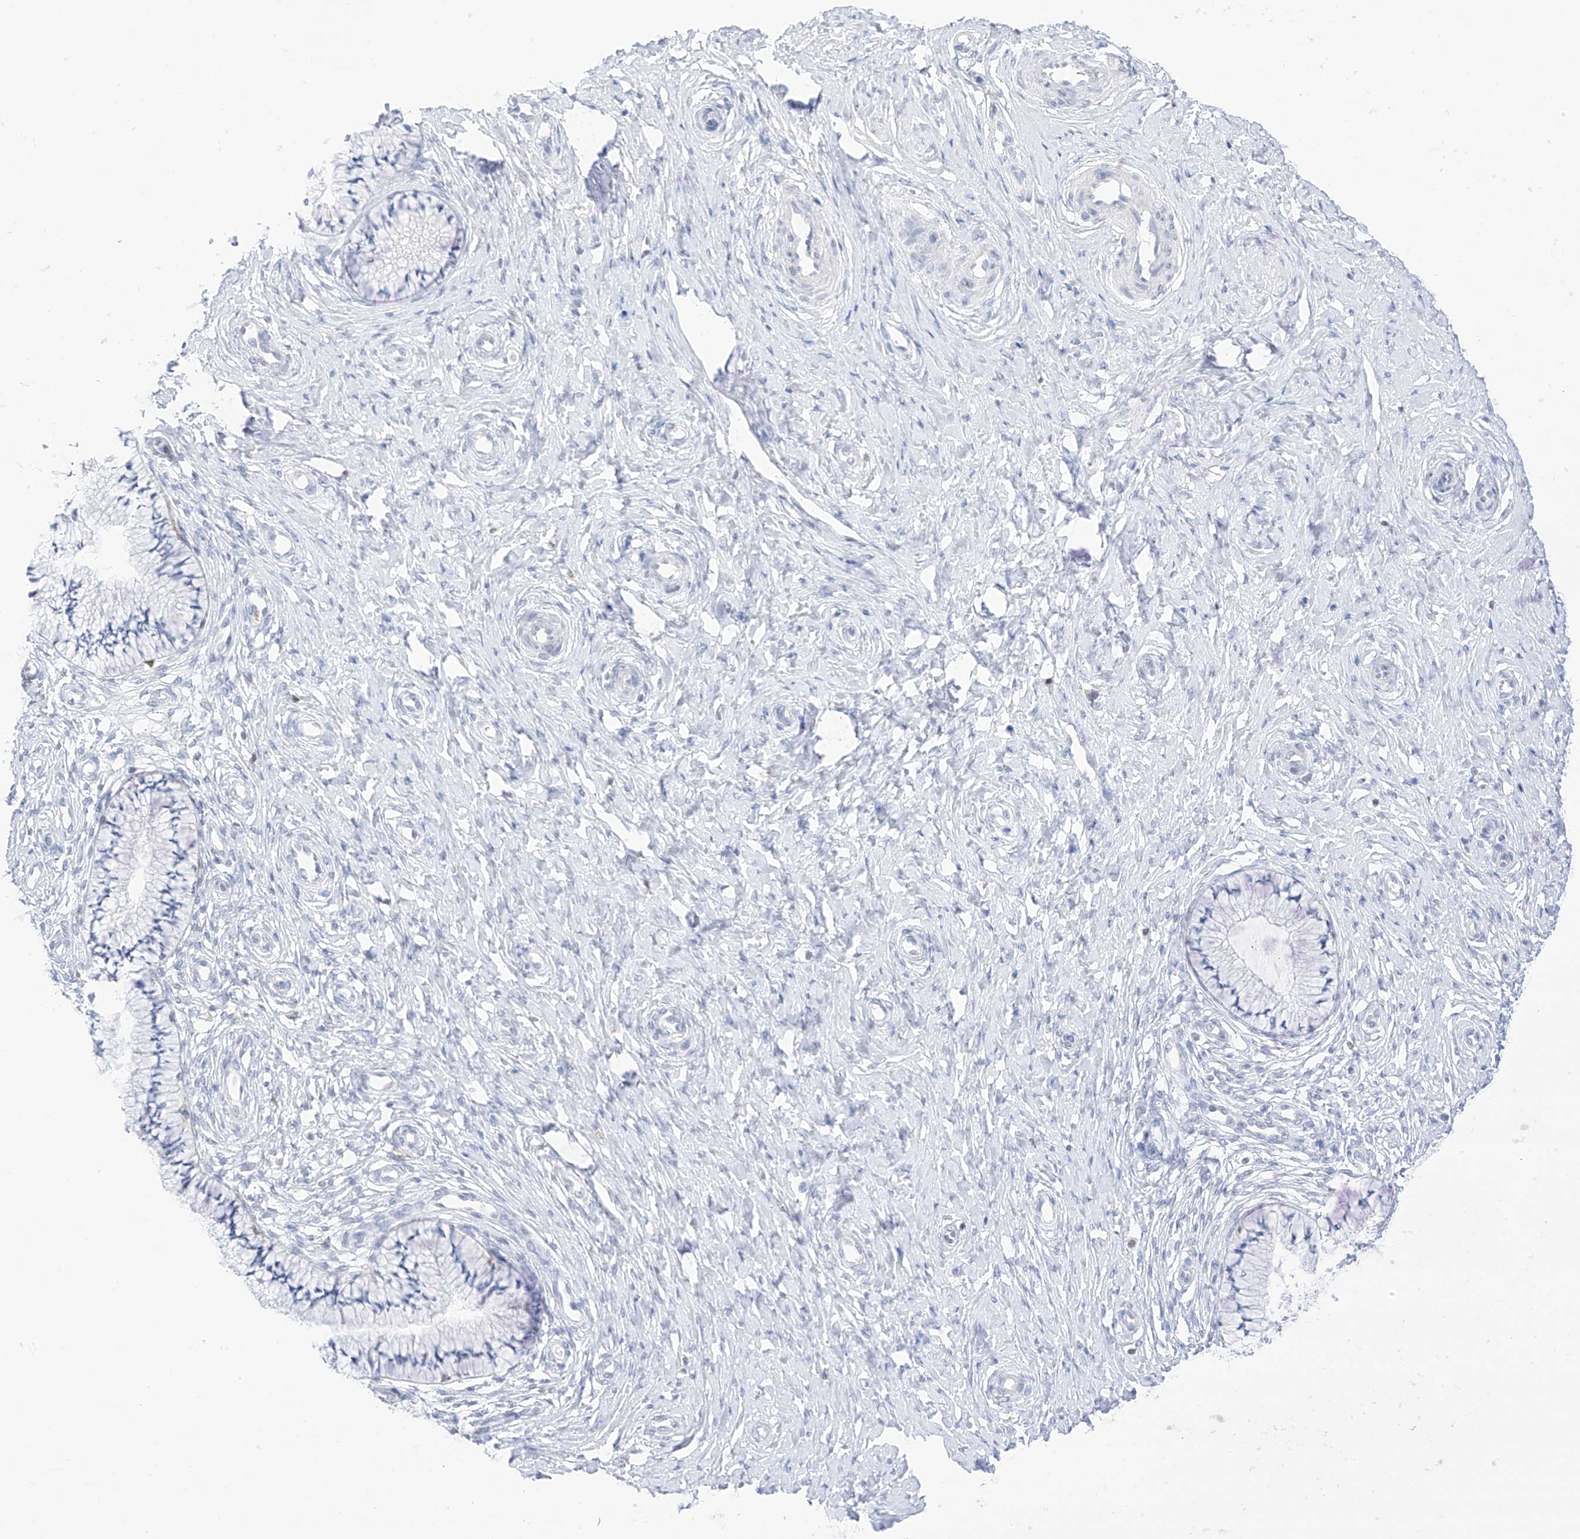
{"staining": {"intensity": "negative", "quantity": "none", "location": "none"}, "tissue": "cervix", "cell_type": "Glandular cells", "image_type": "normal", "snomed": [{"axis": "morphology", "description": "Normal tissue, NOS"}, {"axis": "topography", "description": "Cervix"}], "caption": "Micrograph shows no protein expression in glandular cells of unremarkable cervix. (DAB immunohistochemistry (IHC), high magnification).", "gene": "TBXAS1", "patient": {"sex": "female", "age": 36}}